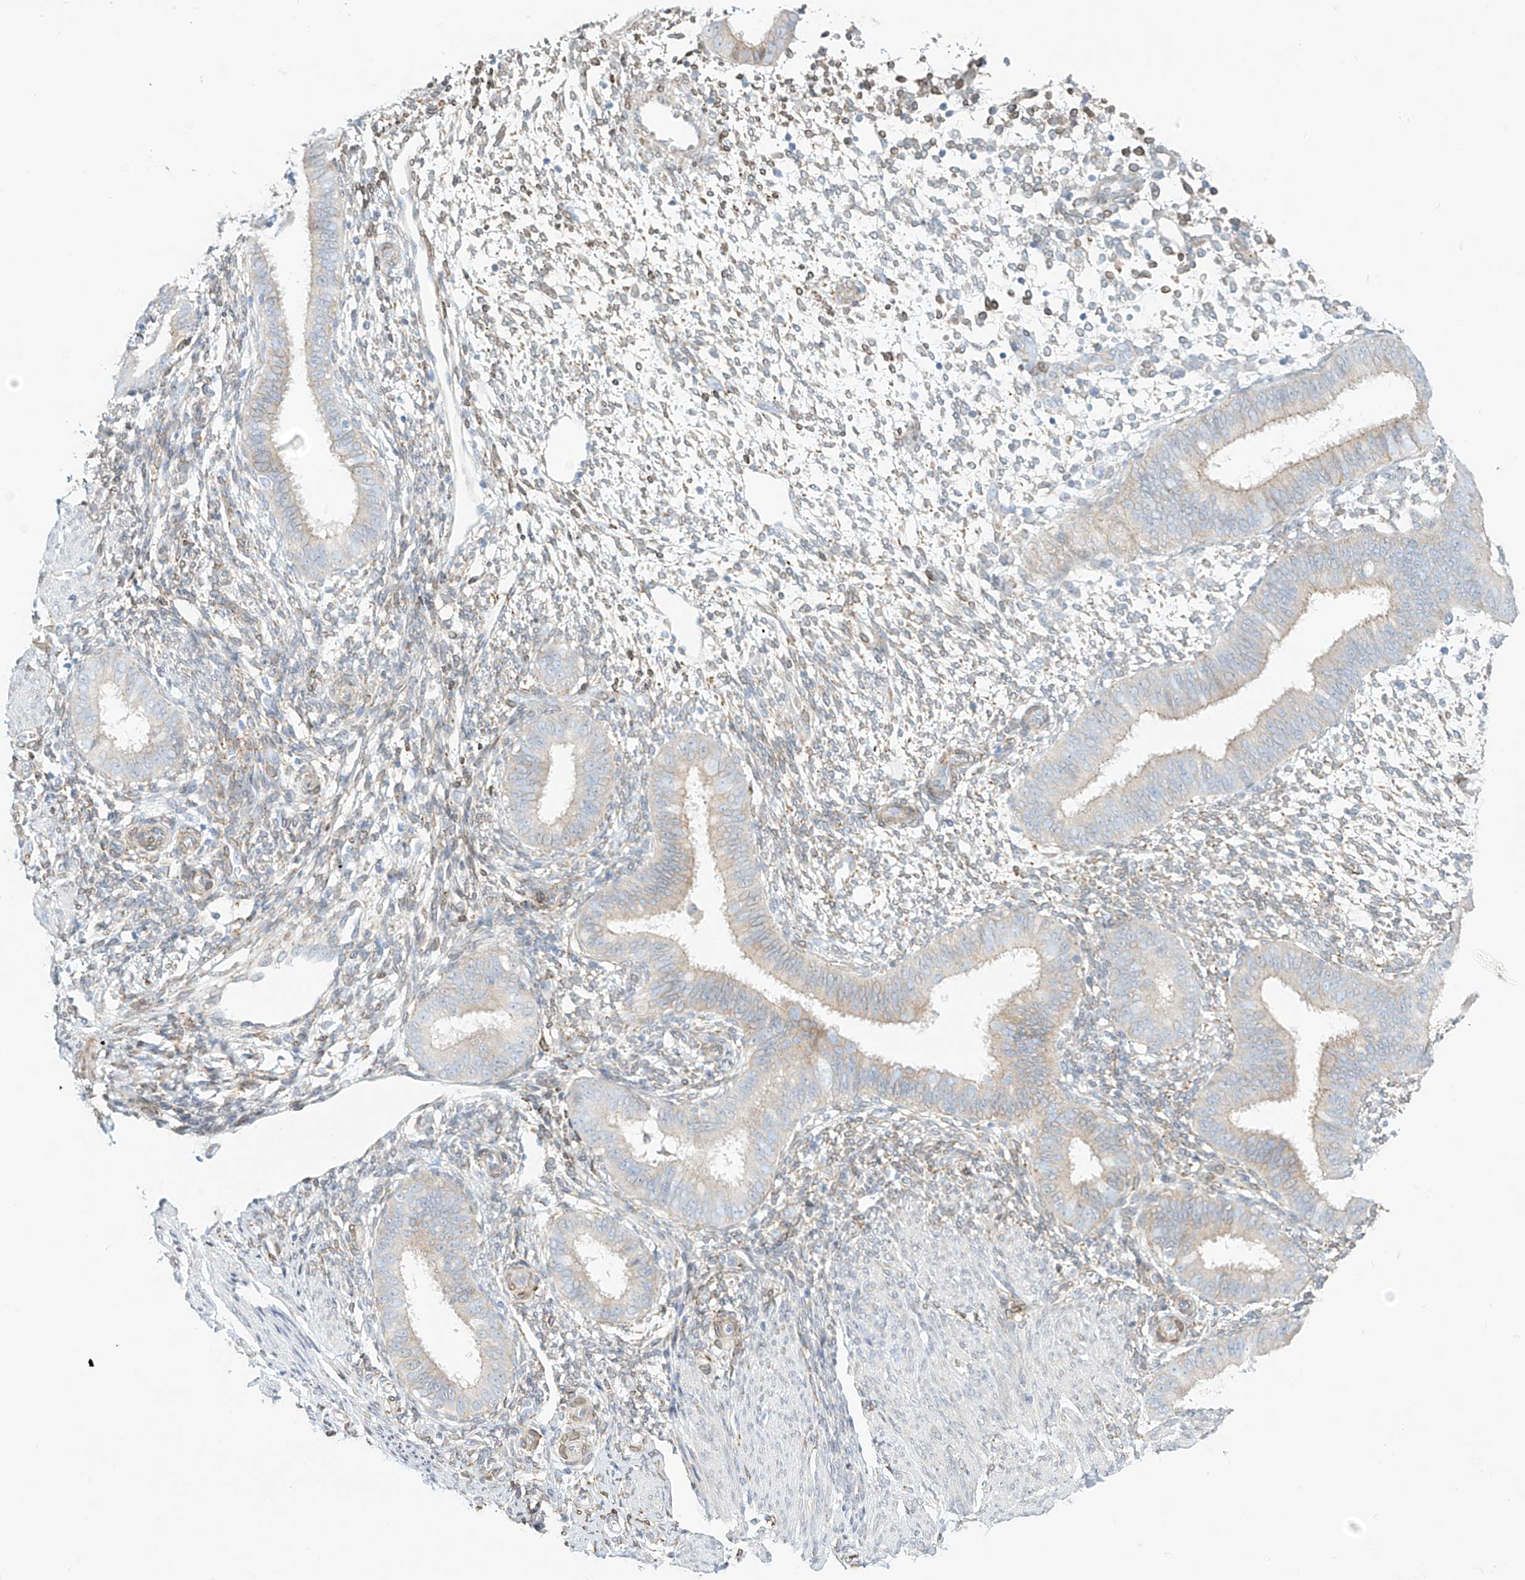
{"staining": {"intensity": "weak", "quantity": "<25%", "location": "cytoplasmic/membranous"}, "tissue": "endometrium", "cell_type": "Cells in endometrial stroma", "image_type": "normal", "snomed": [{"axis": "morphology", "description": "Normal tissue, NOS"}, {"axis": "topography", "description": "Uterus"}, {"axis": "topography", "description": "Endometrium"}], "caption": "High power microscopy photomicrograph of an immunohistochemistry photomicrograph of normal endometrium, revealing no significant positivity in cells in endometrial stroma. (DAB immunohistochemistry (IHC) with hematoxylin counter stain).", "gene": "PCYOX1", "patient": {"sex": "female", "age": 48}}